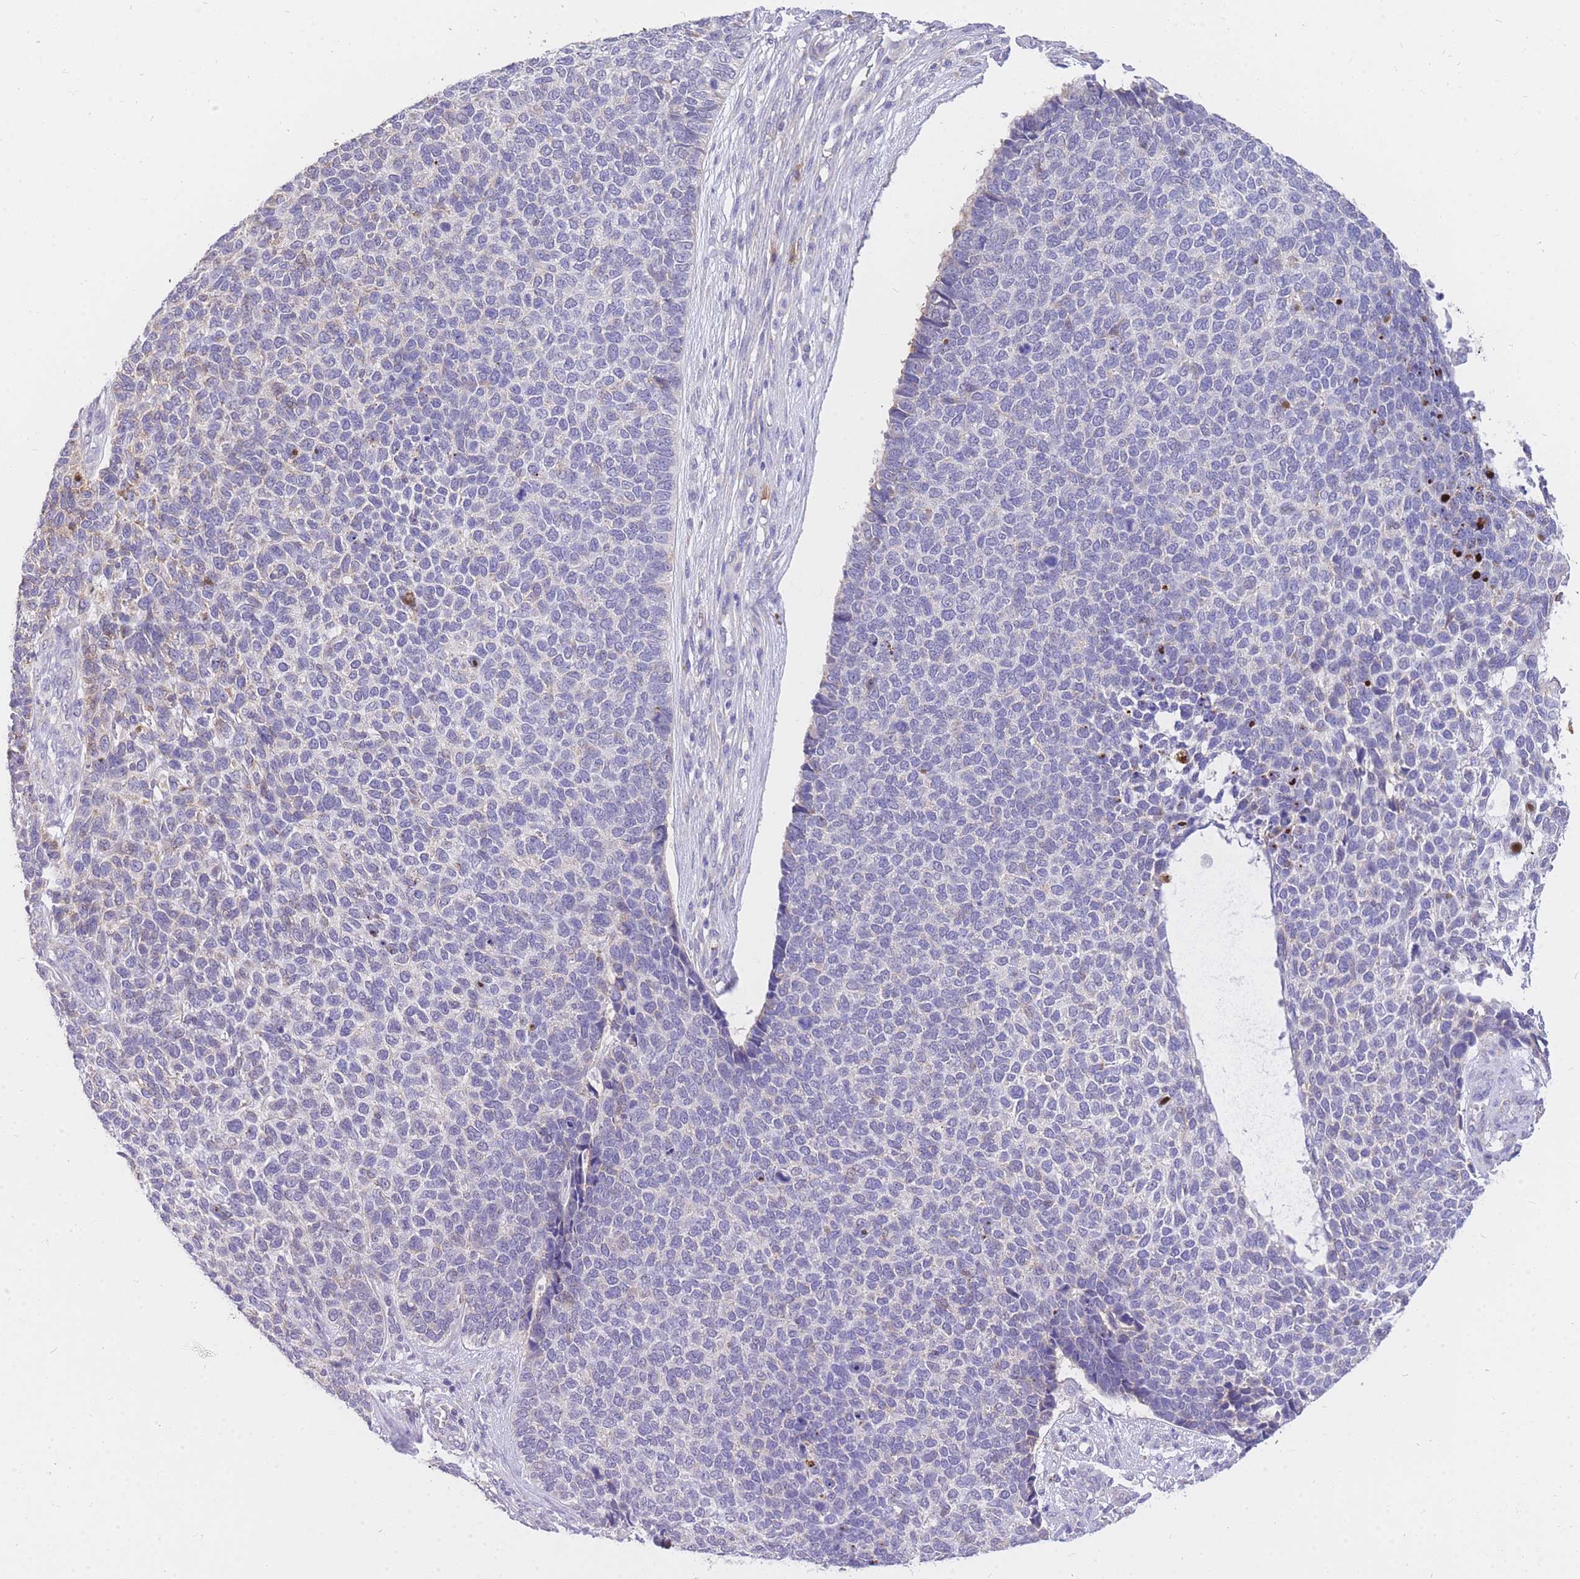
{"staining": {"intensity": "negative", "quantity": "none", "location": "none"}, "tissue": "skin cancer", "cell_type": "Tumor cells", "image_type": "cancer", "snomed": [{"axis": "morphology", "description": "Basal cell carcinoma"}, {"axis": "topography", "description": "Skin"}], "caption": "Immunohistochemistry micrograph of neoplastic tissue: skin basal cell carcinoma stained with DAB exhibits no significant protein positivity in tumor cells. (Immunohistochemistry, brightfield microscopy, high magnification).", "gene": "C2orf88", "patient": {"sex": "female", "age": 84}}